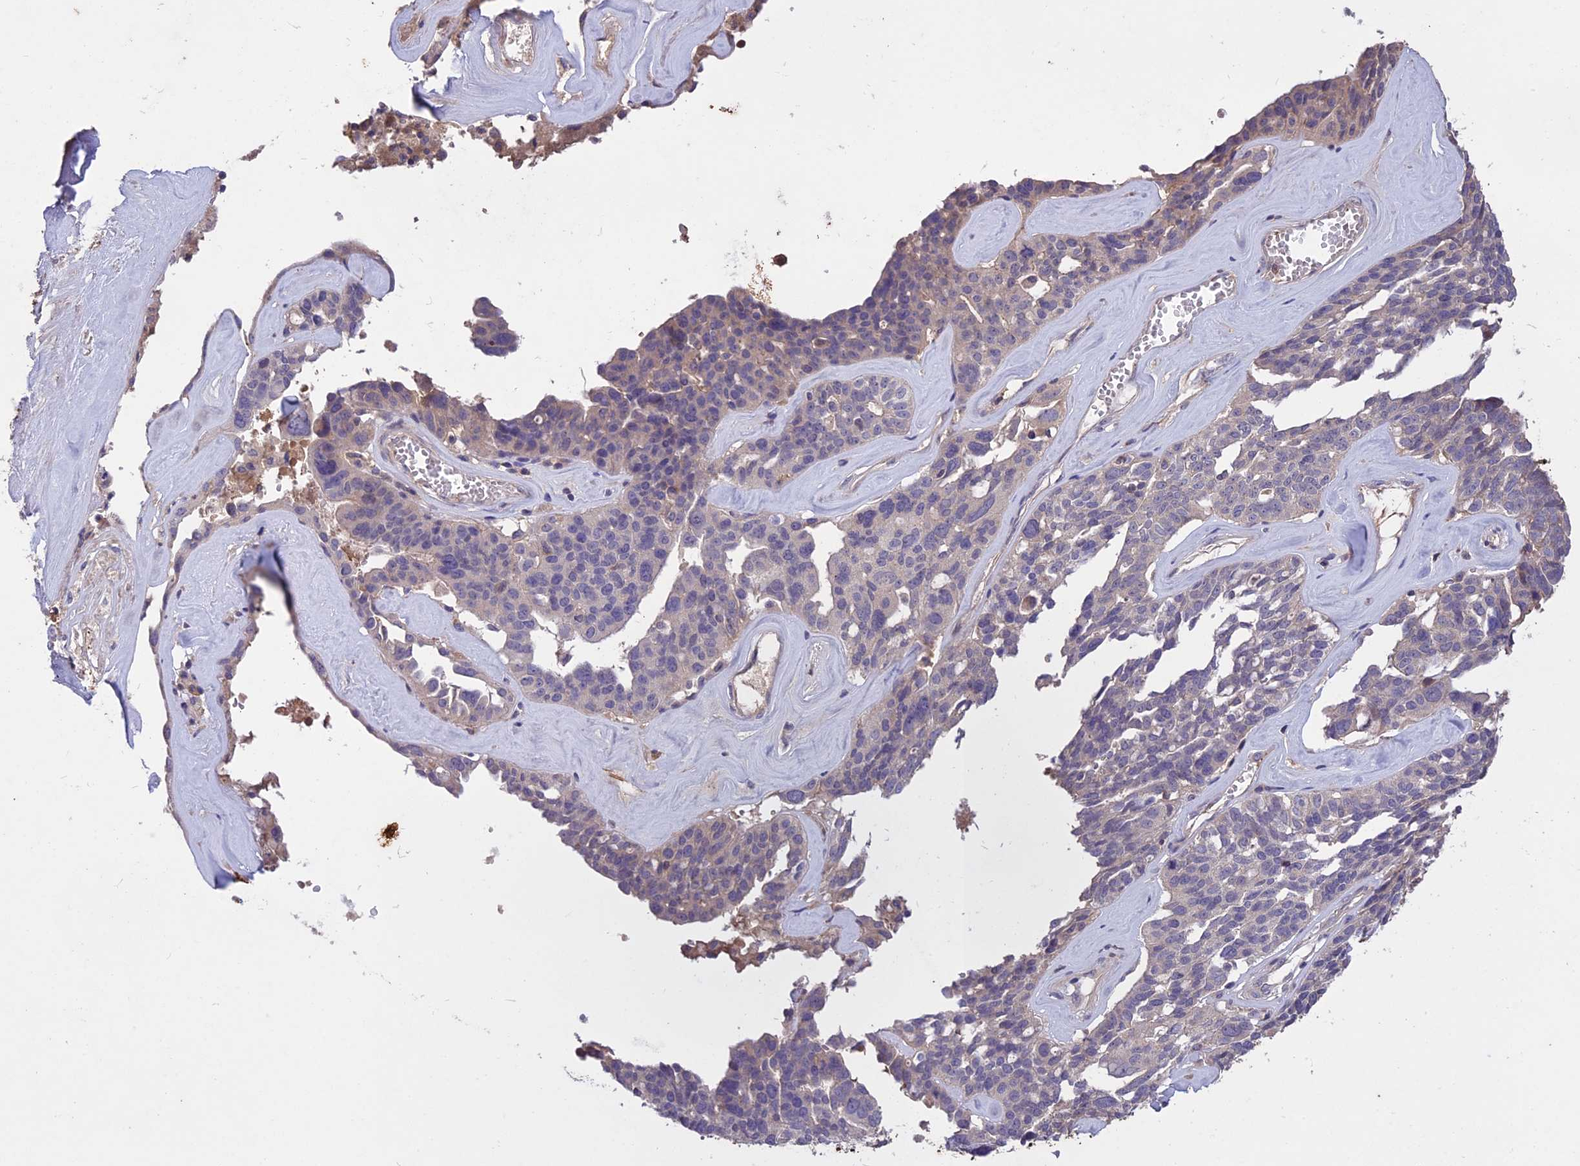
{"staining": {"intensity": "weak", "quantity": "<25%", "location": "cytoplasmic/membranous"}, "tissue": "ovarian cancer", "cell_type": "Tumor cells", "image_type": "cancer", "snomed": [{"axis": "morphology", "description": "Cystadenocarcinoma, serous, NOS"}, {"axis": "topography", "description": "Ovary"}], "caption": "Ovarian serous cystadenocarcinoma was stained to show a protein in brown. There is no significant positivity in tumor cells. The staining was performed using DAB (3,3'-diaminobenzidine) to visualize the protein expression in brown, while the nuclei were stained in blue with hematoxylin (Magnification: 20x).", "gene": "ADO", "patient": {"sex": "female", "age": 59}}